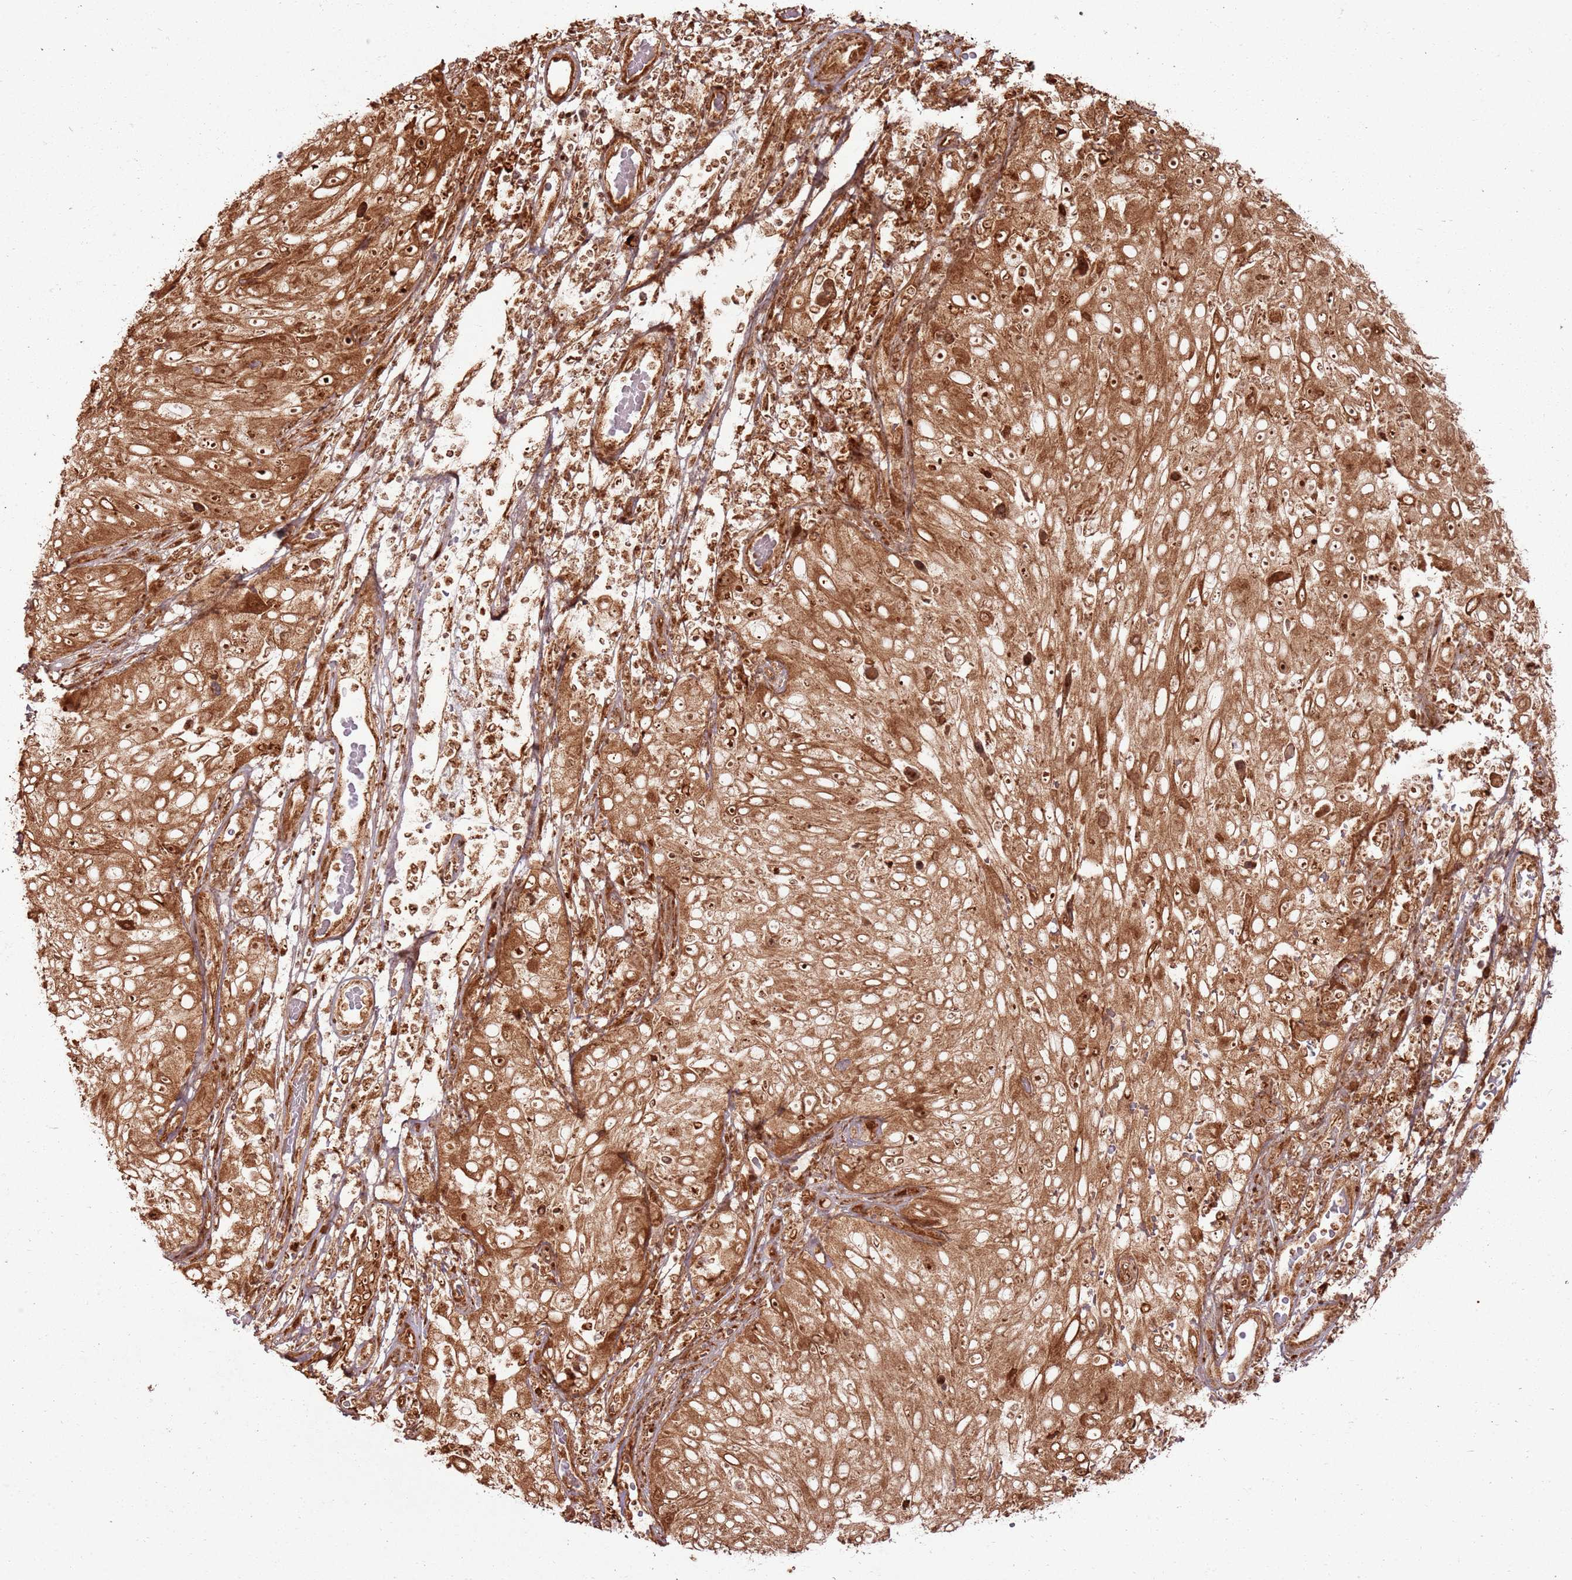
{"staining": {"intensity": "strong", "quantity": ">75%", "location": "cytoplasmic/membranous,nuclear"}, "tissue": "skin cancer", "cell_type": "Tumor cells", "image_type": "cancer", "snomed": [{"axis": "morphology", "description": "Squamous cell carcinoma, NOS"}, {"axis": "topography", "description": "Skin"}], "caption": "An image of skin cancer (squamous cell carcinoma) stained for a protein reveals strong cytoplasmic/membranous and nuclear brown staining in tumor cells. Nuclei are stained in blue.", "gene": "TBC1D13", "patient": {"sex": "female", "age": 87}}